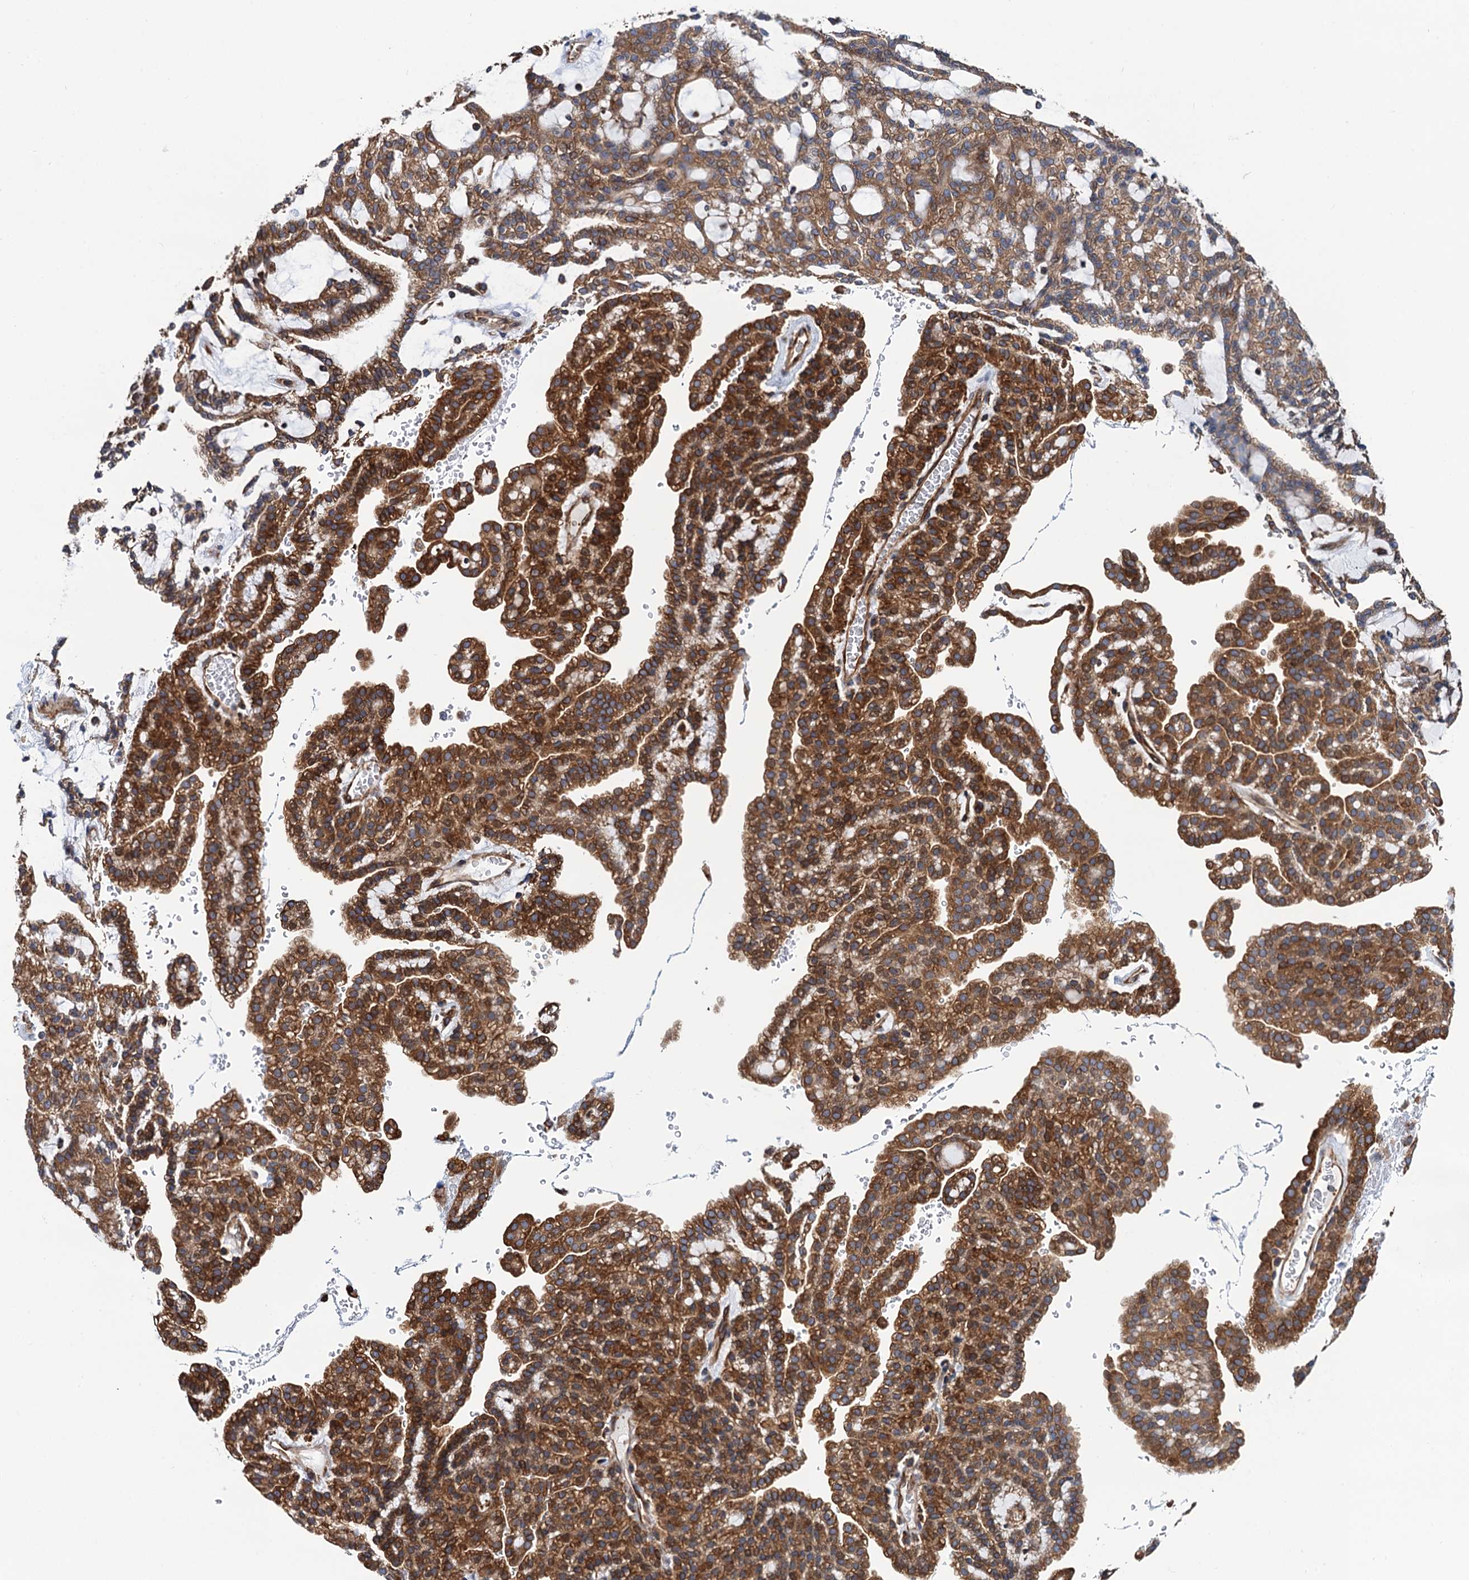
{"staining": {"intensity": "strong", "quantity": ">75%", "location": "cytoplasmic/membranous"}, "tissue": "renal cancer", "cell_type": "Tumor cells", "image_type": "cancer", "snomed": [{"axis": "morphology", "description": "Adenocarcinoma, NOS"}, {"axis": "topography", "description": "Kidney"}], "caption": "This photomicrograph reveals IHC staining of renal adenocarcinoma, with high strong cytoplasmic/membranous positivity in about >75% of tumor cells.", "gene": "SLC12A7", "patient": {"sex": "male", "age": 63}}